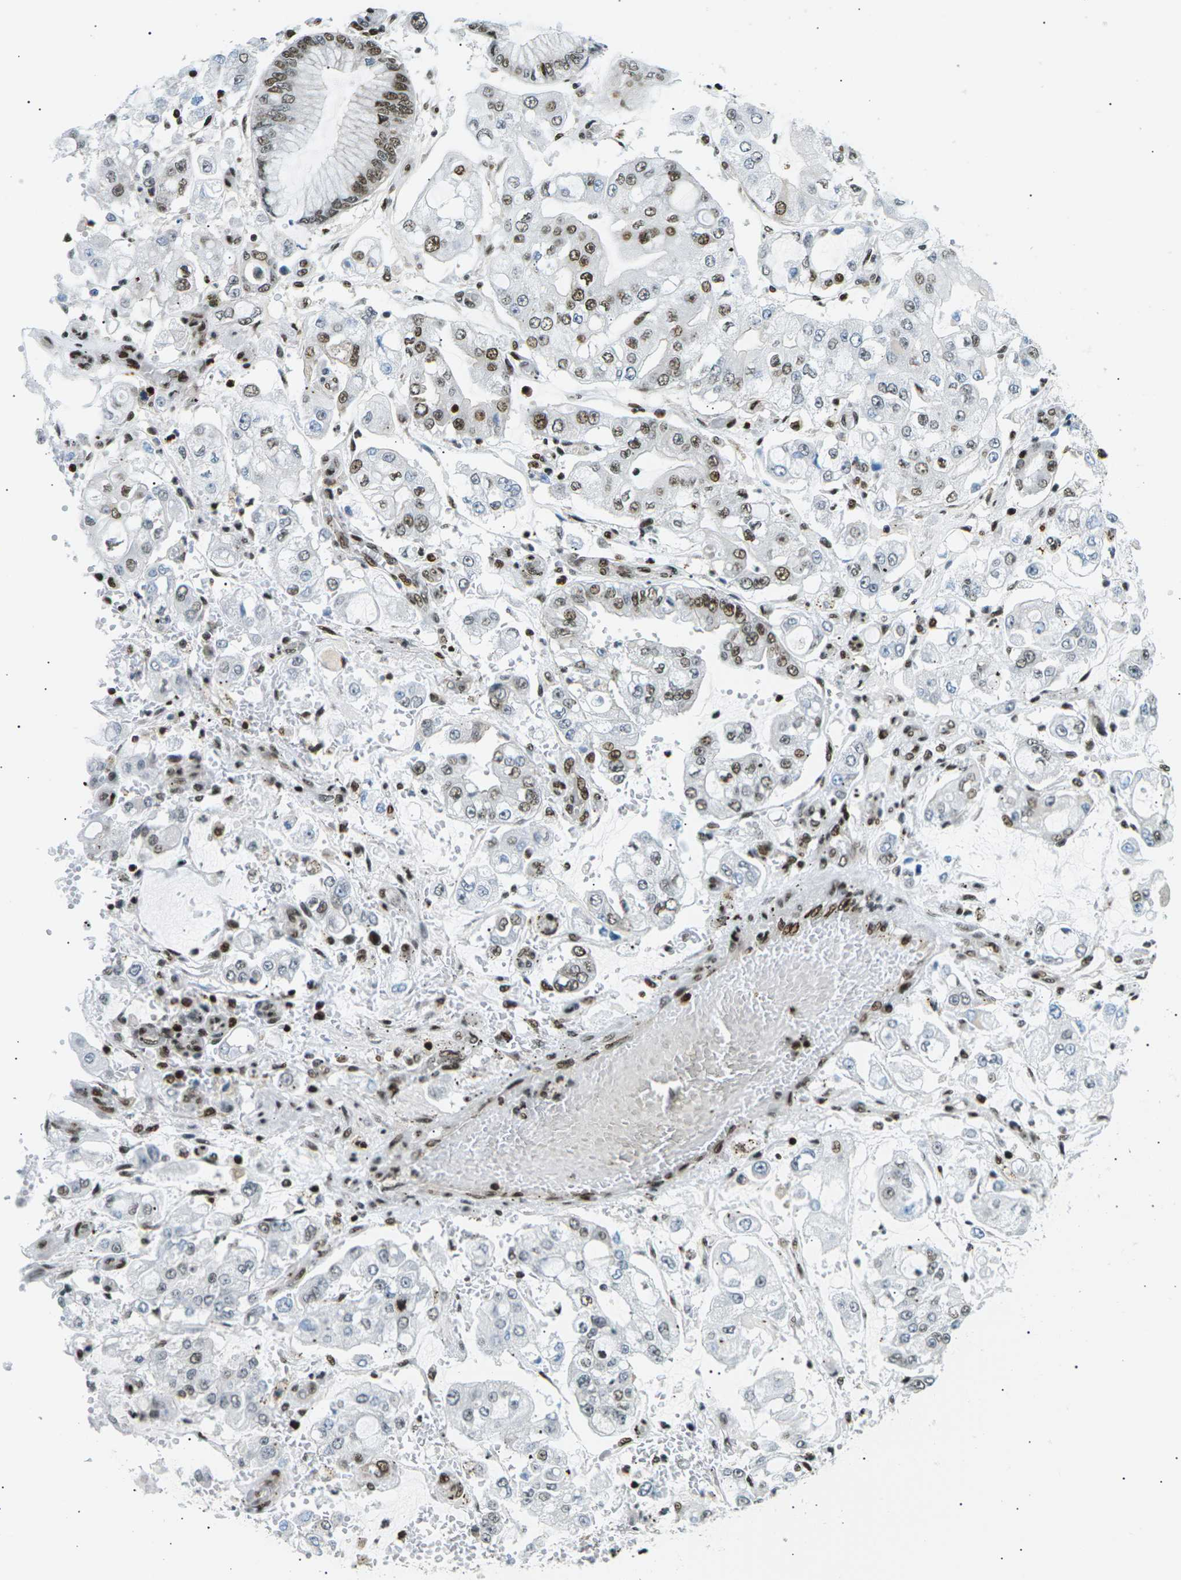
{"staining": {"intensity": "moderate", "quantity": "25%-75%", "location": "nuclear"}, "tissue": "stomach cancer", "cell_type": "Tumor cells", "image_type": "cancer", "snomed": [{"axis": "morphology", "description": "Adenocarcinoma, NOS"}, {"axis": "topography", "description": "Stomach"}], "caption": "Tumor cells reveal medium levels of moderate nuclear positivity in approximately 25%-75% of cells in human stomach adenocarcinoma. (IHC, brightfield microscopy, high magnification).", "gene": "RPA2", "patient": {"sex": "male", "age": 76}}